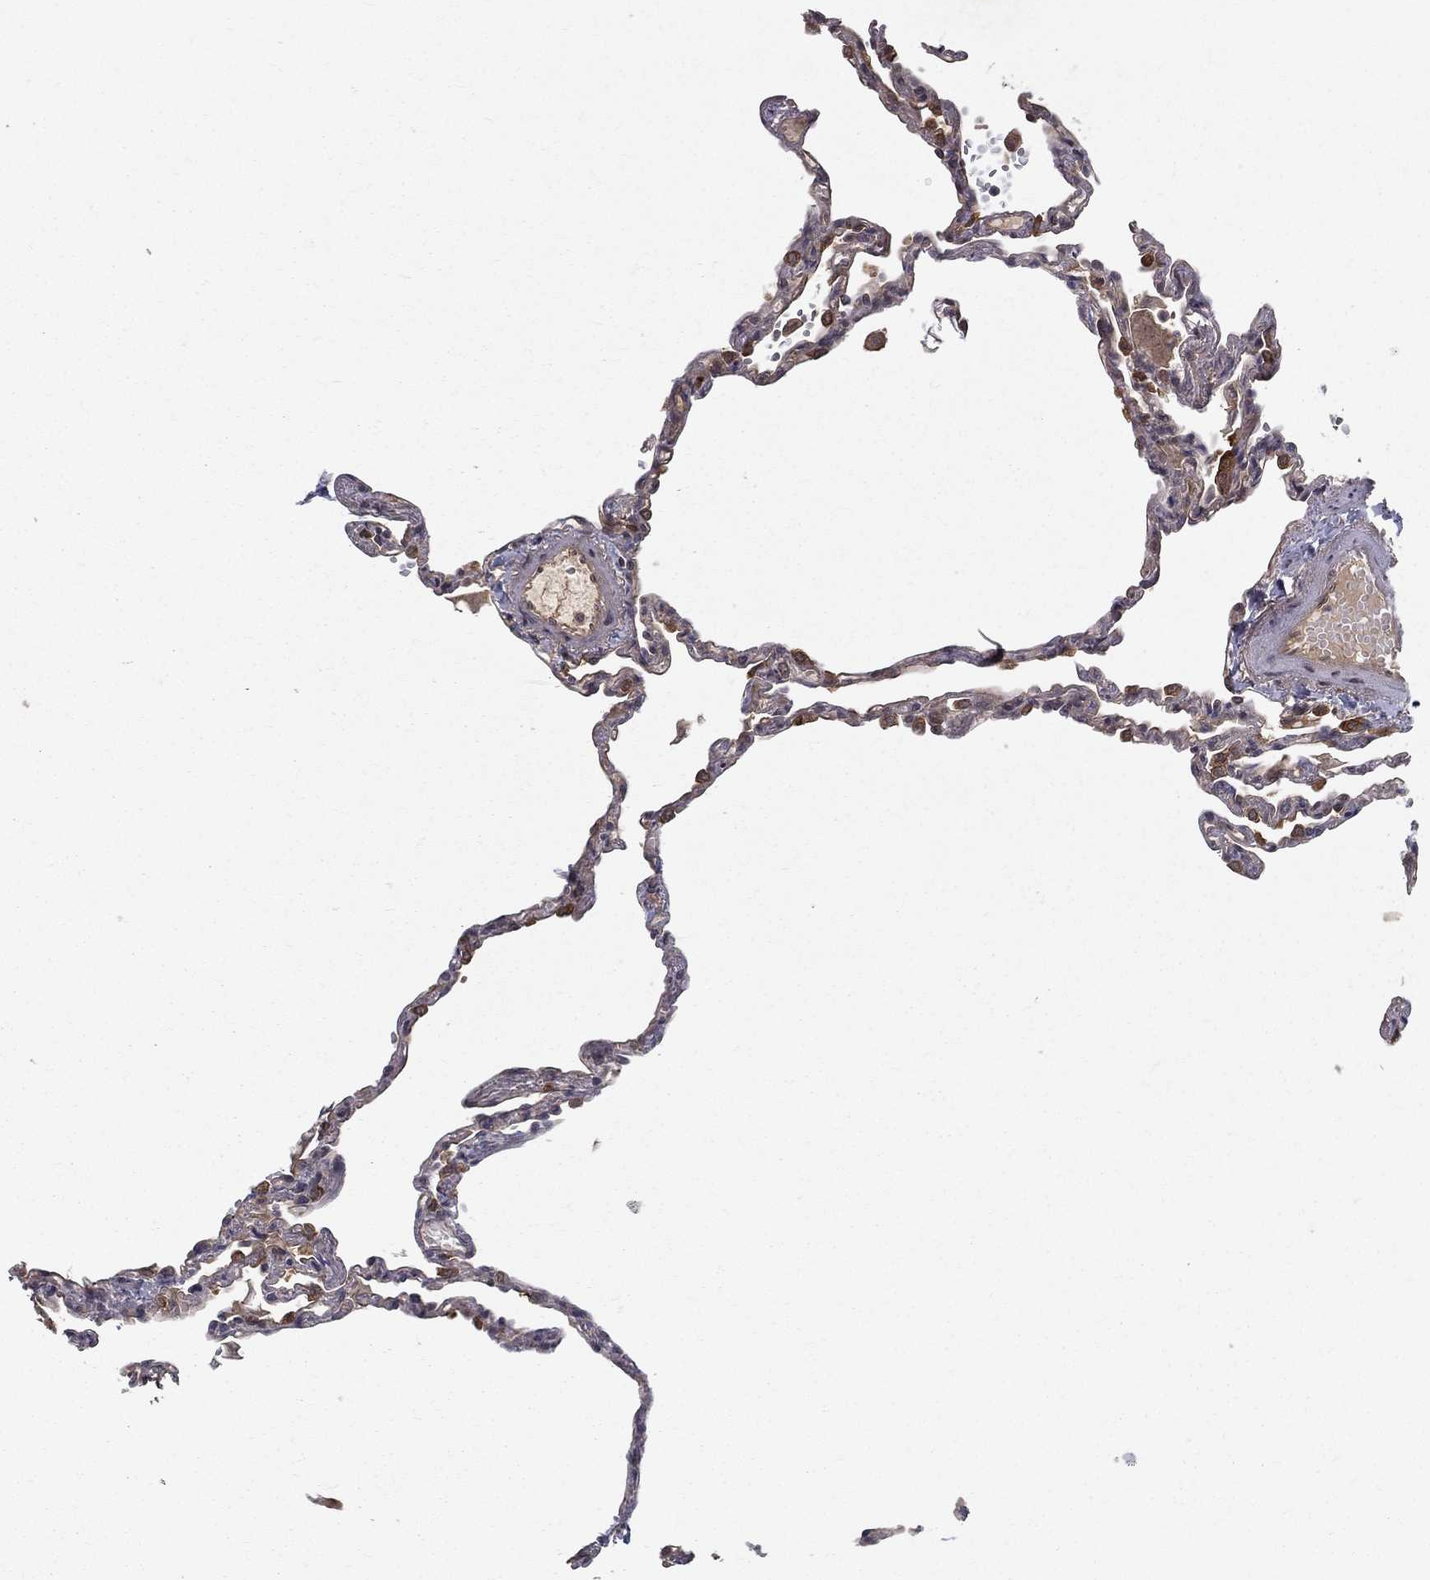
{"staining": {"intensity": "strong", "quantity": "<25%", "location": "nuclear"}, "tissue": "lung", "cell_type": "Alveolar cells", "image_type": "normal", "snomed": [{"axis": "morphology", "description": "Normal tissue, NOS"}, {"axis": "topography", "description": "Lung"}], "caption": "Human lung stained with a protein marker shows strong staining in alveolar cells.", "gene": "SLC6A6", "patient": {"sex": "male", "age": 78}}